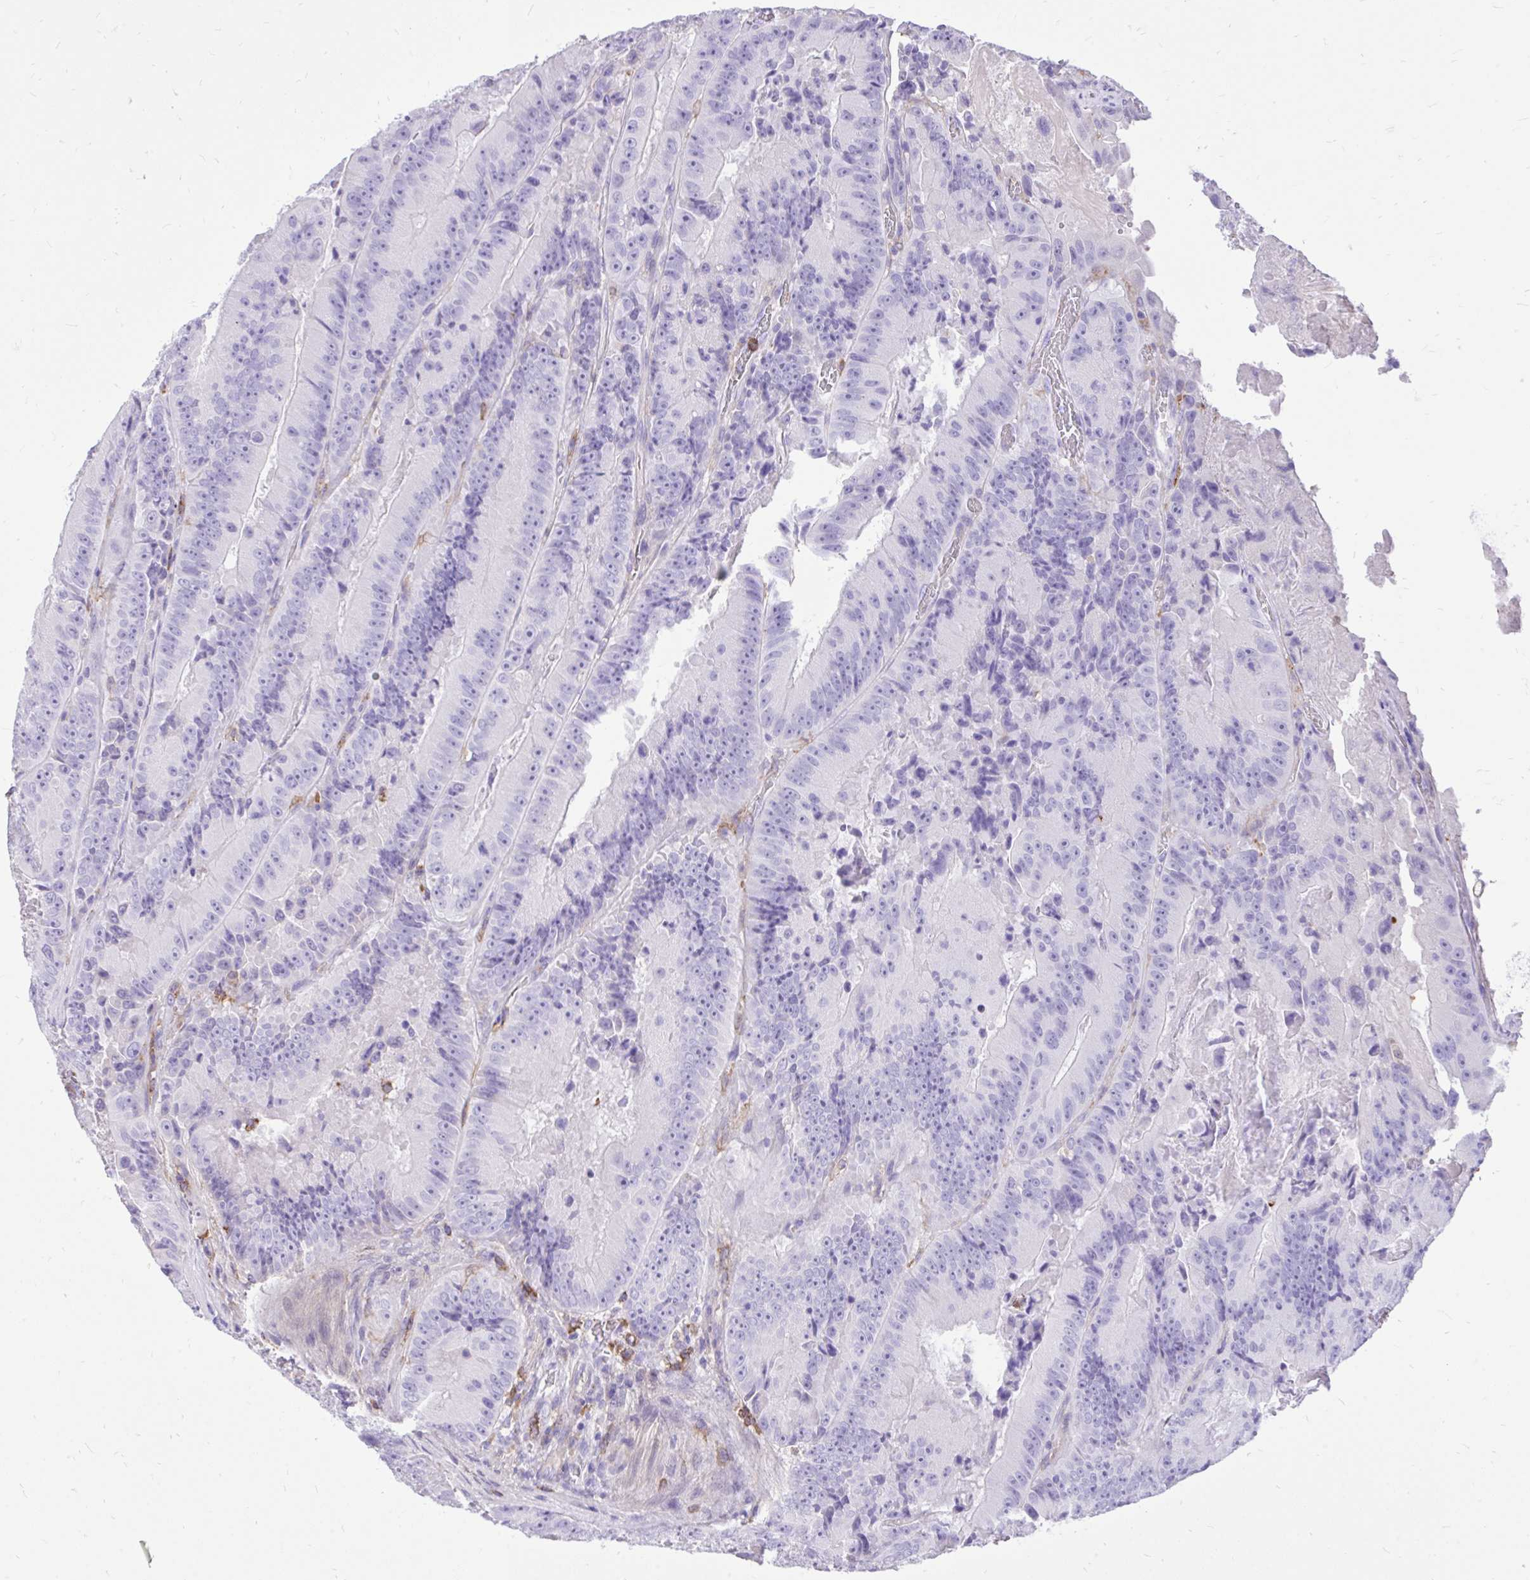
{"staining": {"intensity": "negative", "quantity": "none", "location": "none"}, "tissue": "colorectal cancer", "cell_type": "Tumor cells", "image_type": "cancer", "snomed": [{"axis": "morphology", "description": "Adenocarcinoma, NOS"}, {"axis": "topography", "description": "Colon"}], "caption": "Protein analysis of colorectal cancer reveals no significant expression in tumor cells.", "gene": "TLR7", "patient": {"sex": "female", "age": 86}}